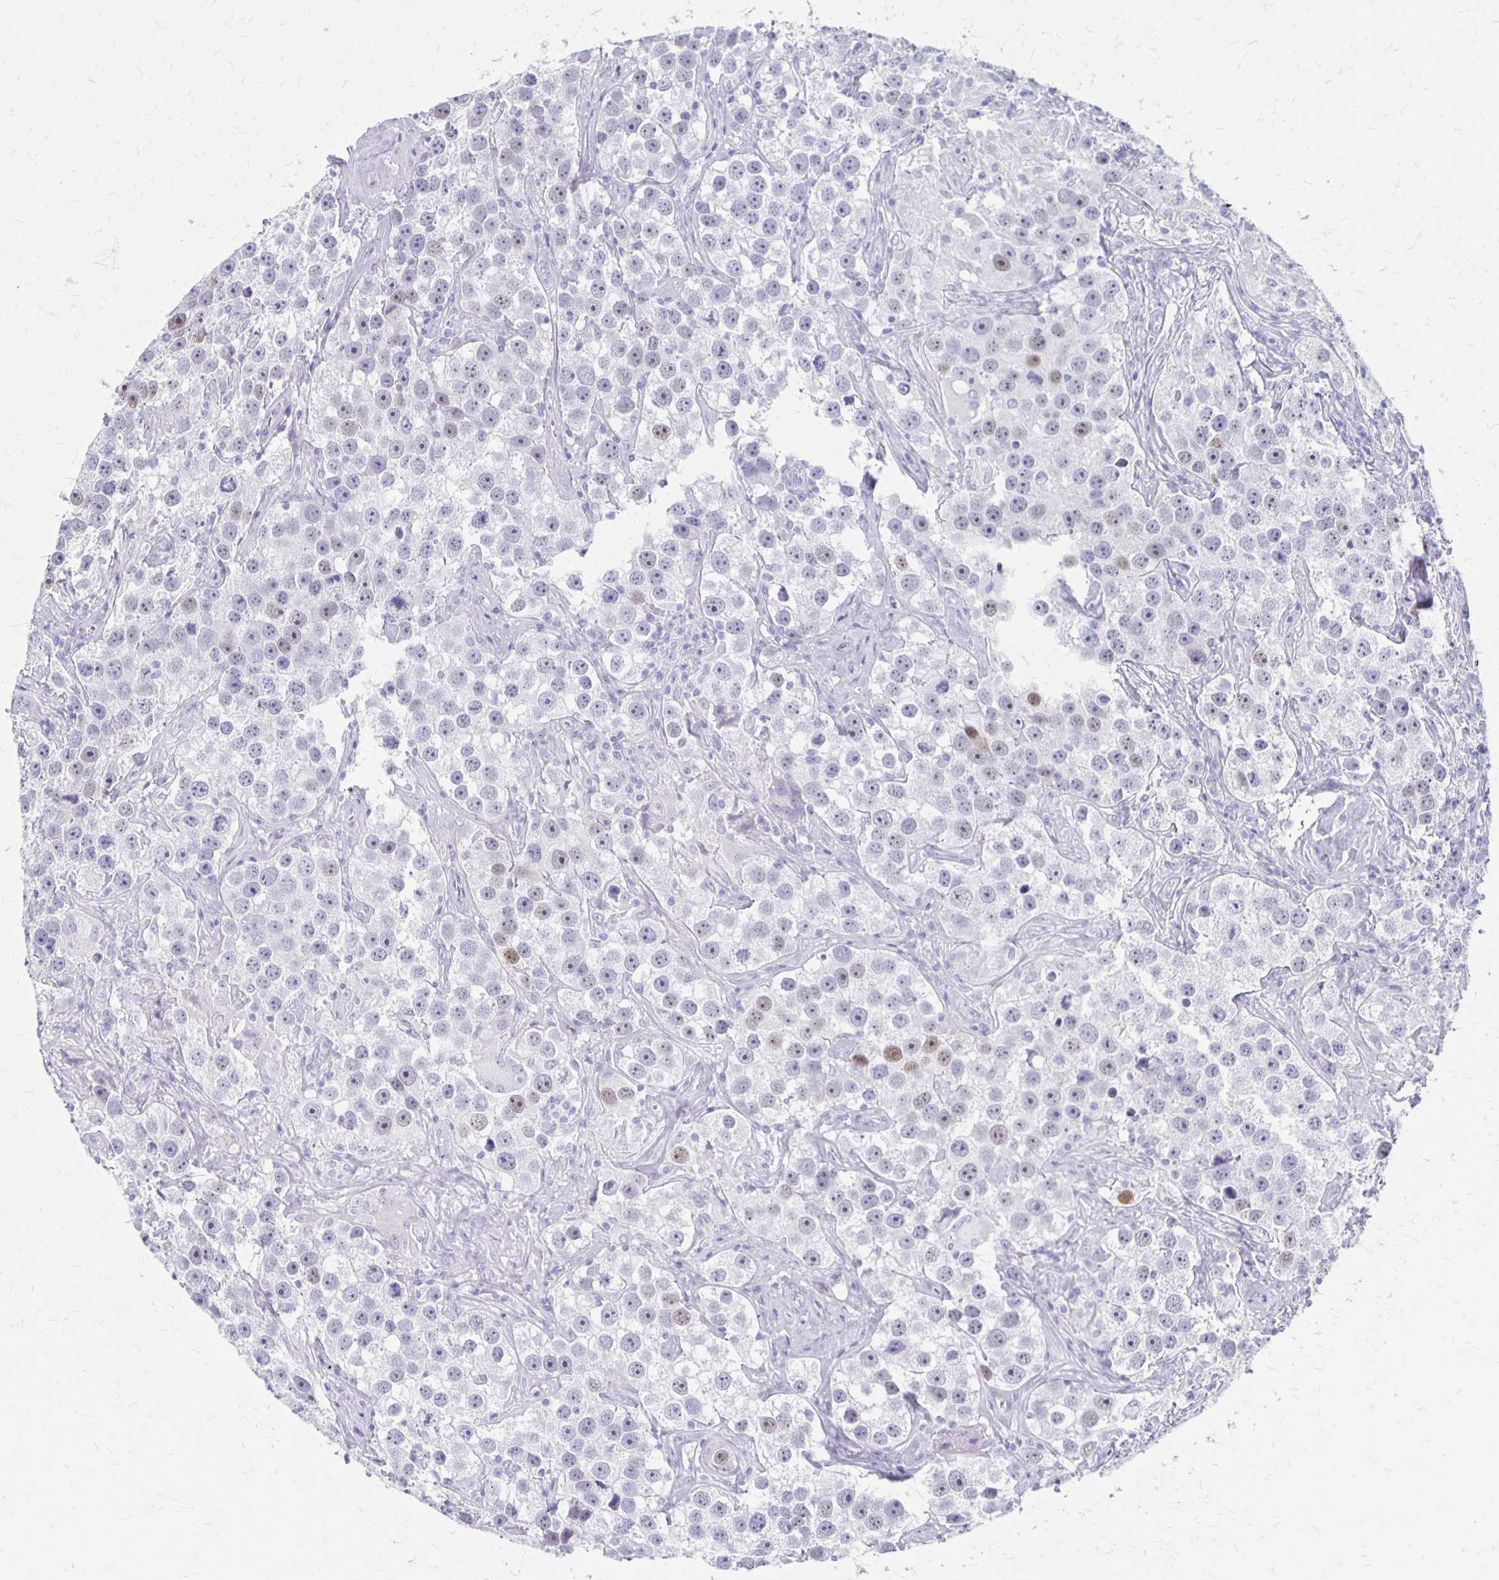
{"staining": {"intensity": "moderate", "quantity": "<25%", "location": "nuclear"}, "tissue": "testis cancer", "cell_type": "Tumor cells", "image_type": "cancer", "snomed": [{"axis": "morphology", "description": "Seminoma, NOS"}, {"axis": "topography", "description": "Testis"}], "caption": "Seminoma (testis) stained for a protein reveals moderate nuclear positivity in tumor cells.", "gene": "MAGEC2", "patient": {"sex": "male", "age": 49}}